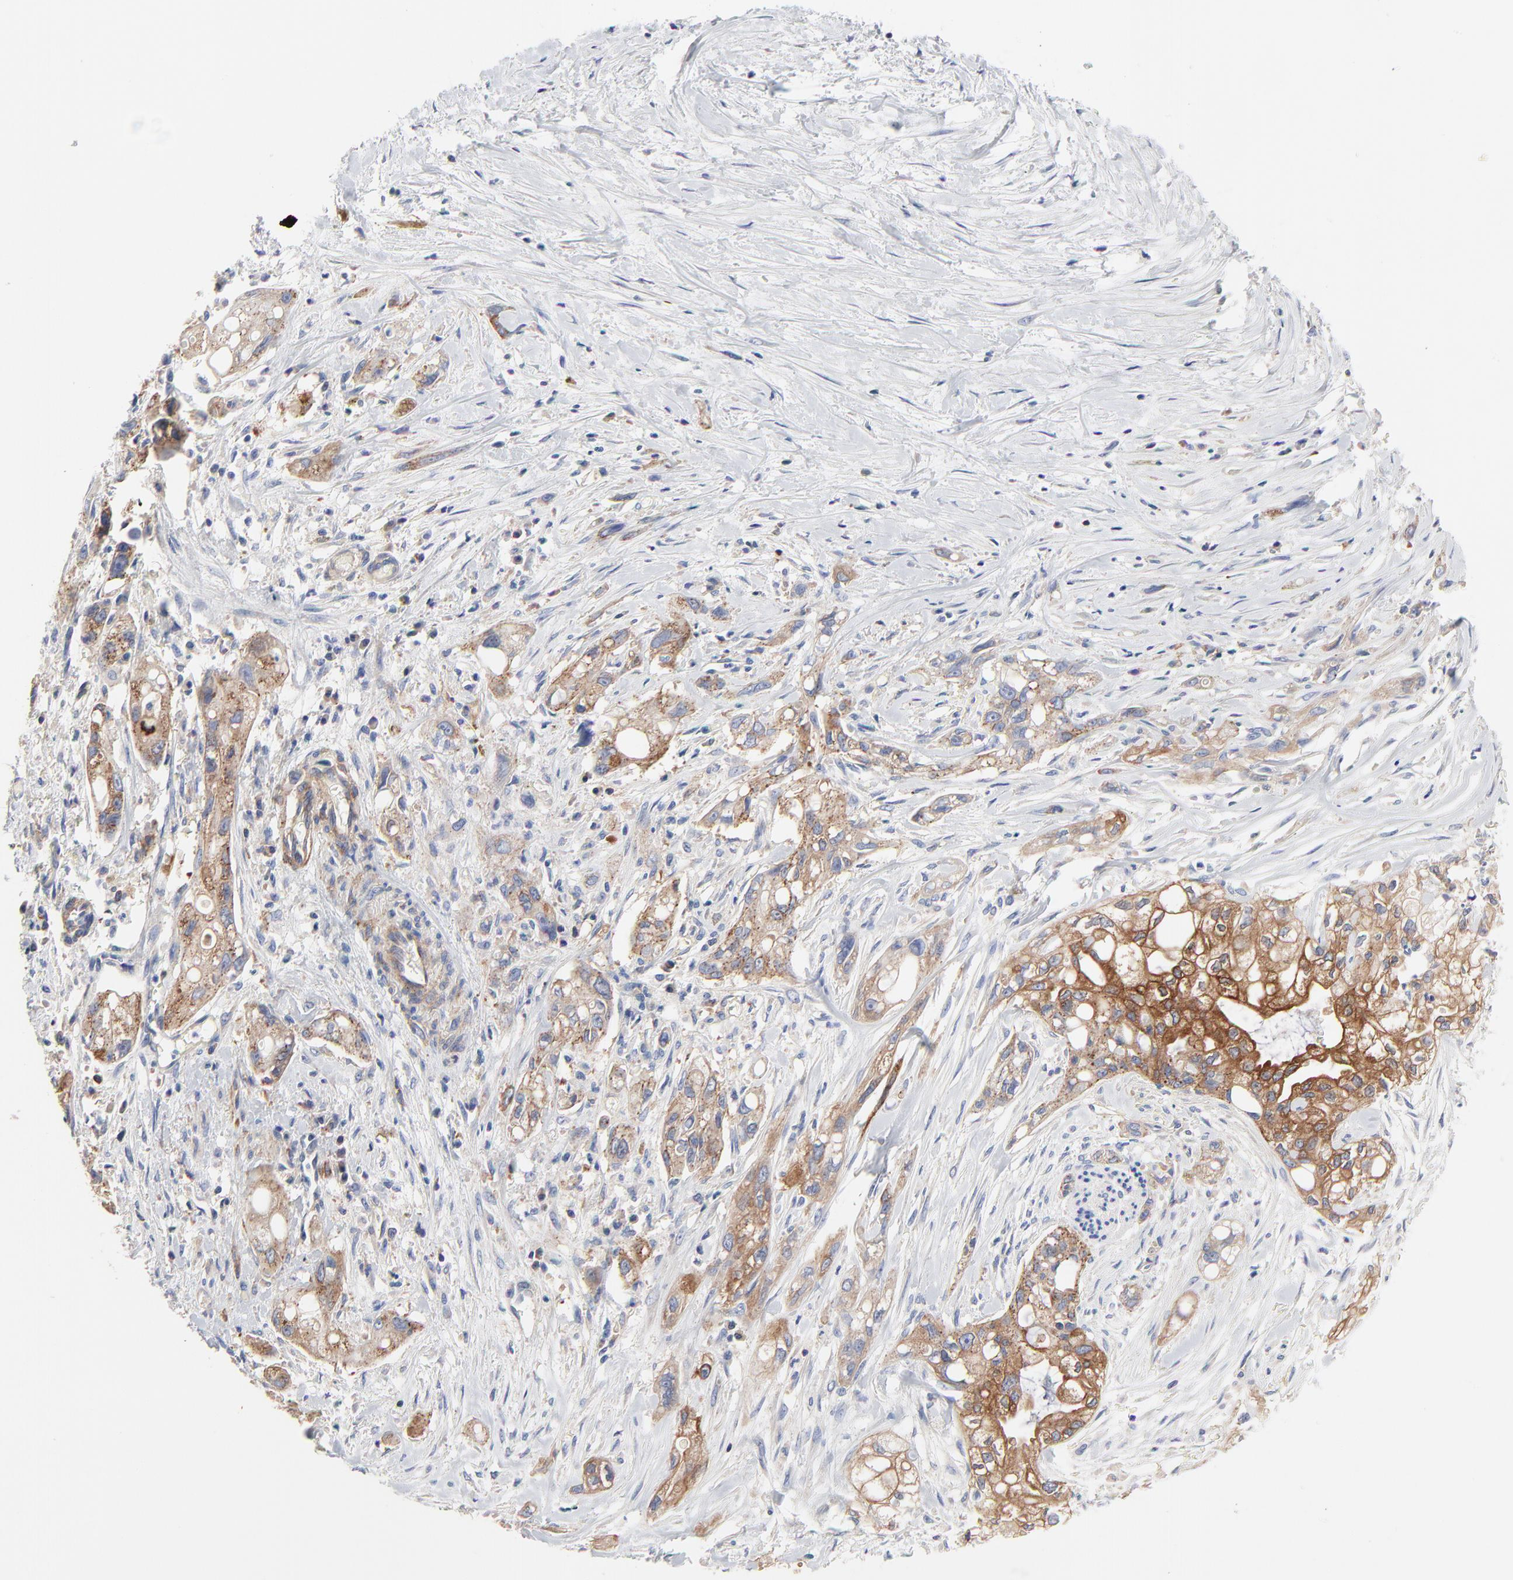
{"staining": {"intensity": "moderate", "quantity": ">75%", "location": "cytoplasmic/membranous"}, "tissue": "pancreatic cancer", "cell_type": "Tumor cells", "image_type": "cancer", "snomed": [{"axis": "morphology", "description": "Normal tissue, NOS"}, {"axis": "topography", "description": "Pancreas"}], "caption": "A histopathology image of human pancreatic cancer stained for a protein shows moderate cytoplasmic/membranous brown staining in tumor cells.", "gene": "CD2AP", "patient": {"sex": "male", "age": 42}}